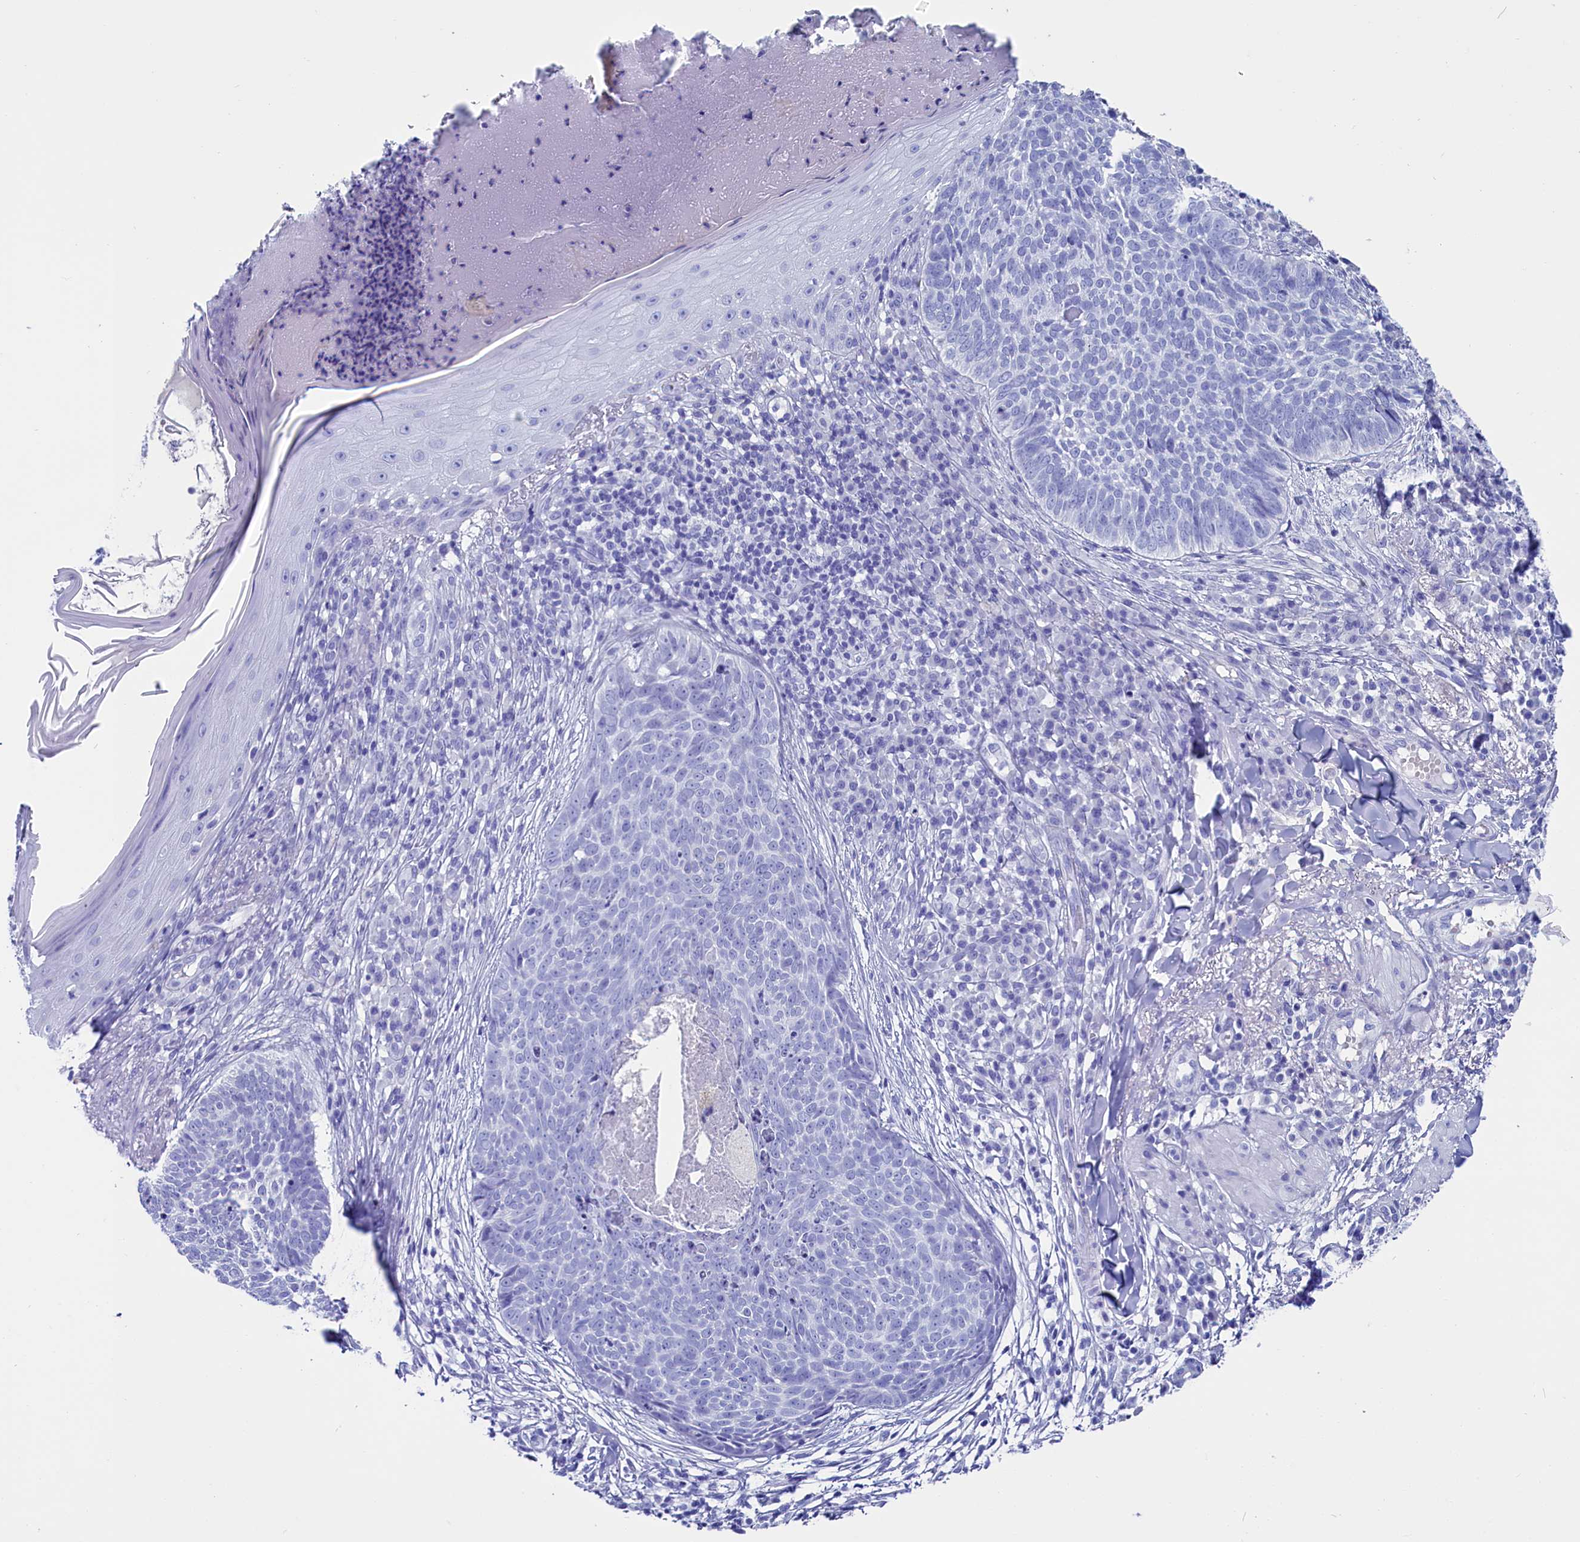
{"staining": {"intensity": "negative", "quantity": "none", "location": "none"}, "tissue": "skin cancer", "cell_type": "Tumor cells", "image_type": "cancer", "snomed": [{"axis": "morphology", "description": "Basal cell carcinoma"}, {"axis": "topography", "description": "Skin"}], "caption": "High magnification brightfield microscopy of skin basal cell carcinoma stained with DAB (brown) and counterstained with hematoxylin (blue): tumor cells show no significant positivity.", "gene": "ANKRD29", "patient": {"sex": "female", "age": 61}}